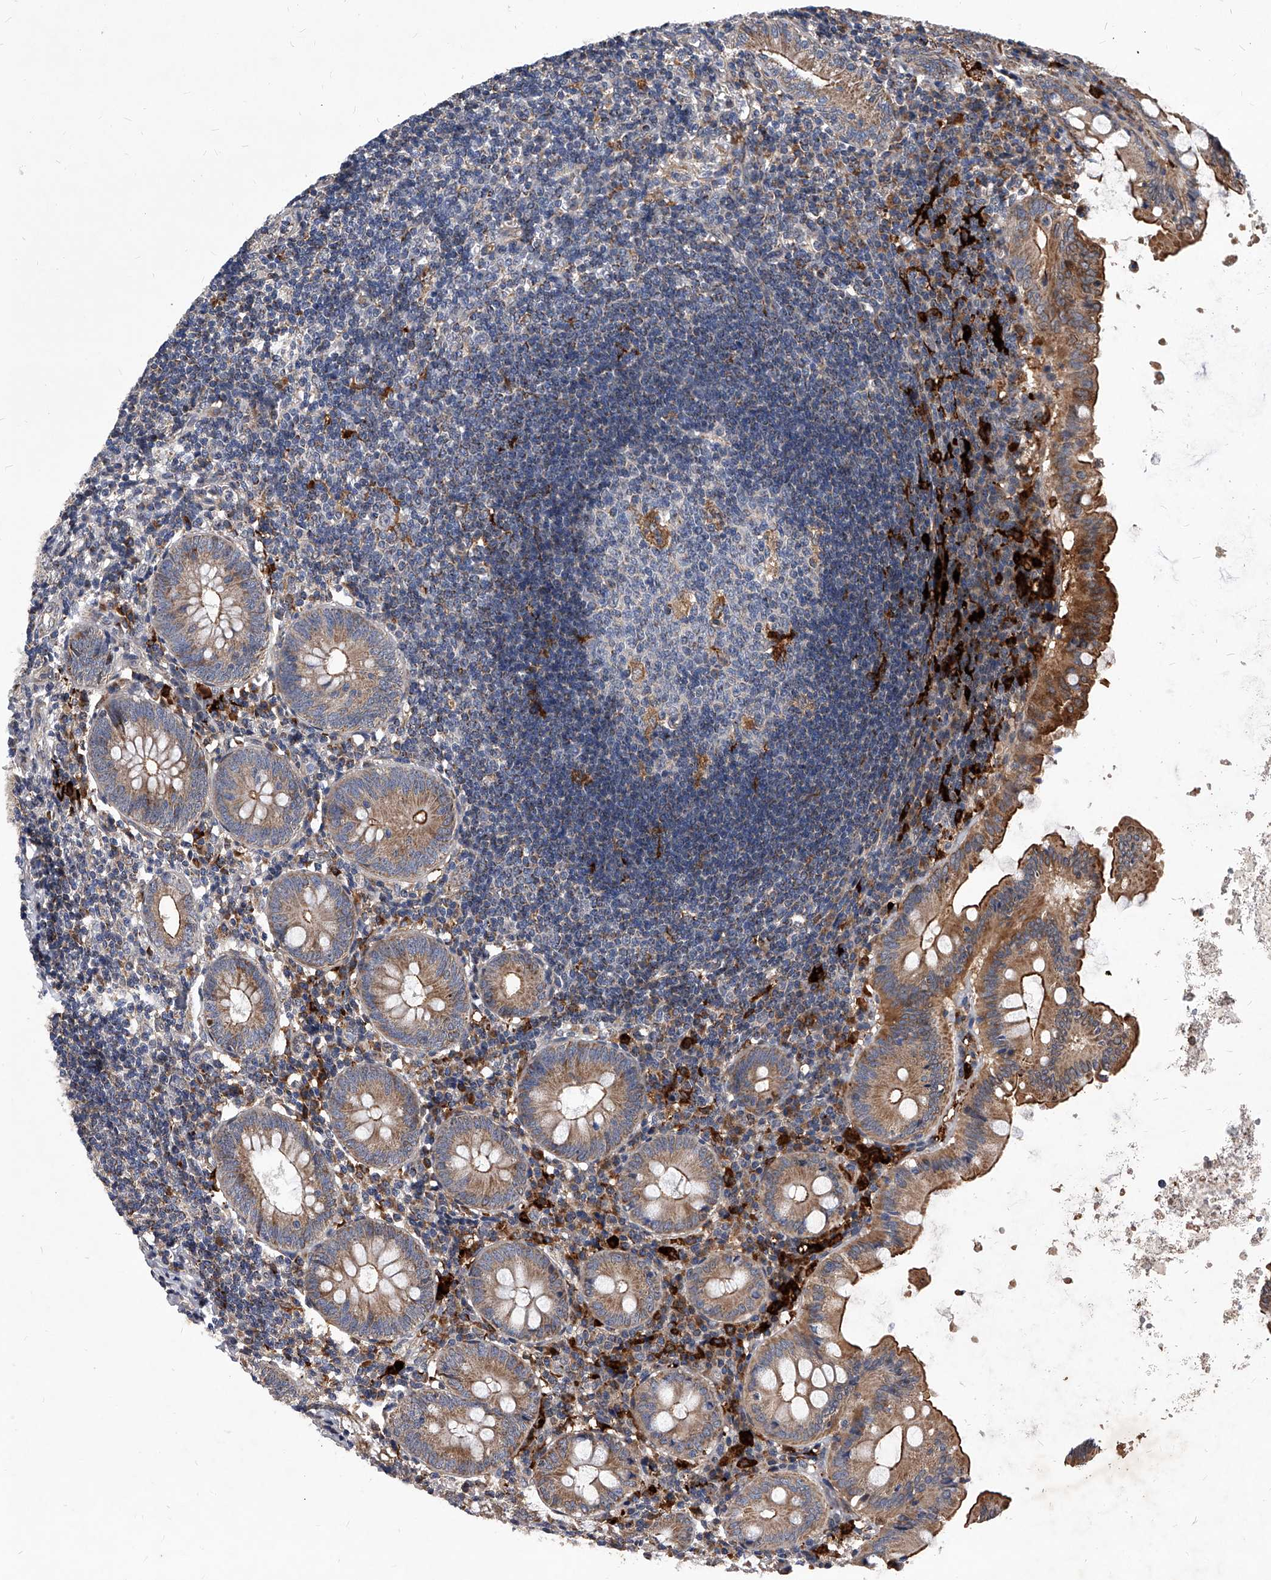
{"staining": {"intensity": "moderate", "quantity": ">75%", "location": "cytoplasmic/membranous"}, "tissue": "appendix", "cell_type": "Glandular cells", "image_type": "normal", "snomed": [{"axis": "morphology", "description": "Normal tissue, NOS"}, {"axis": "topography", "description": "Appendix"}], "caption": "Protein staining demonstrates moderate cytoplasmic/membranous expression in about >75% of glandular cells in benign appendix. The staining was performed using DAB (3,3'-diaminobenzidine), with brown indicating positive protein expression. Nuclei are stained blue with hematoxylin.", "gene": "SOBP", "patient": {"sex": "female", "age": 54}}